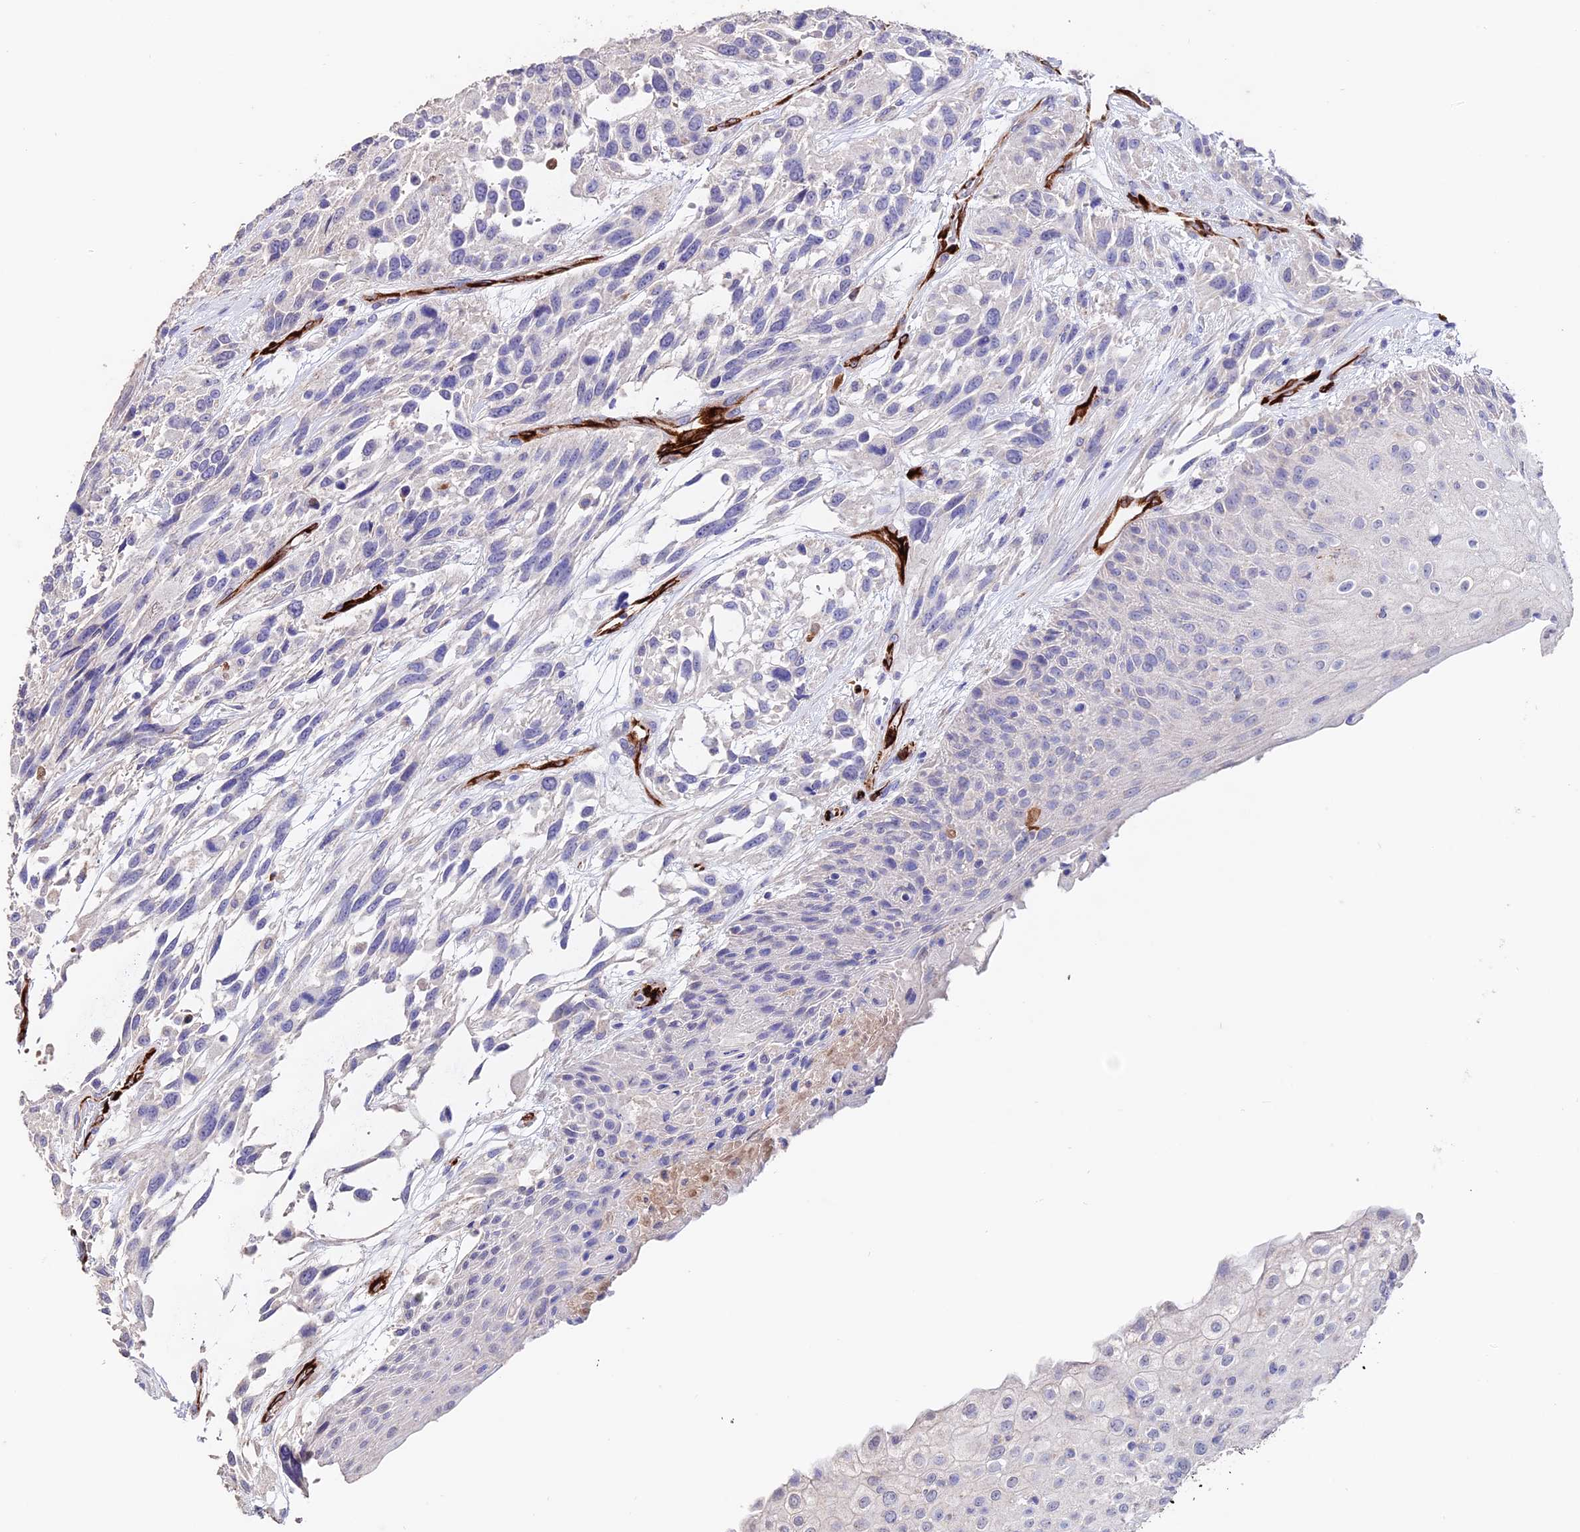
{"staining": {"intensity": "negative", "quantity": "none", "location": "none"}, "tissue": "urothelial cancer", "cell_type": "Tumor cells", "image_type": "cancer", "snomed": [{"axis": "morphology", "description": "Urothelial carcinoma, High grade"}, {"axis": "topography", "description": "Urinary bladder"}], "caption": "Urothelial carcinoma (high-grade) was stained to show a protein in brown. There is no significant expression in tumor cells. (Stains: DAB immunohistochemistry (IHC) with hematoxylin counter stain, Microscopy: brightfield microscopy at high magnification).", "gene": "ESM1", "patient": {"sex": "female", "age": 70}}